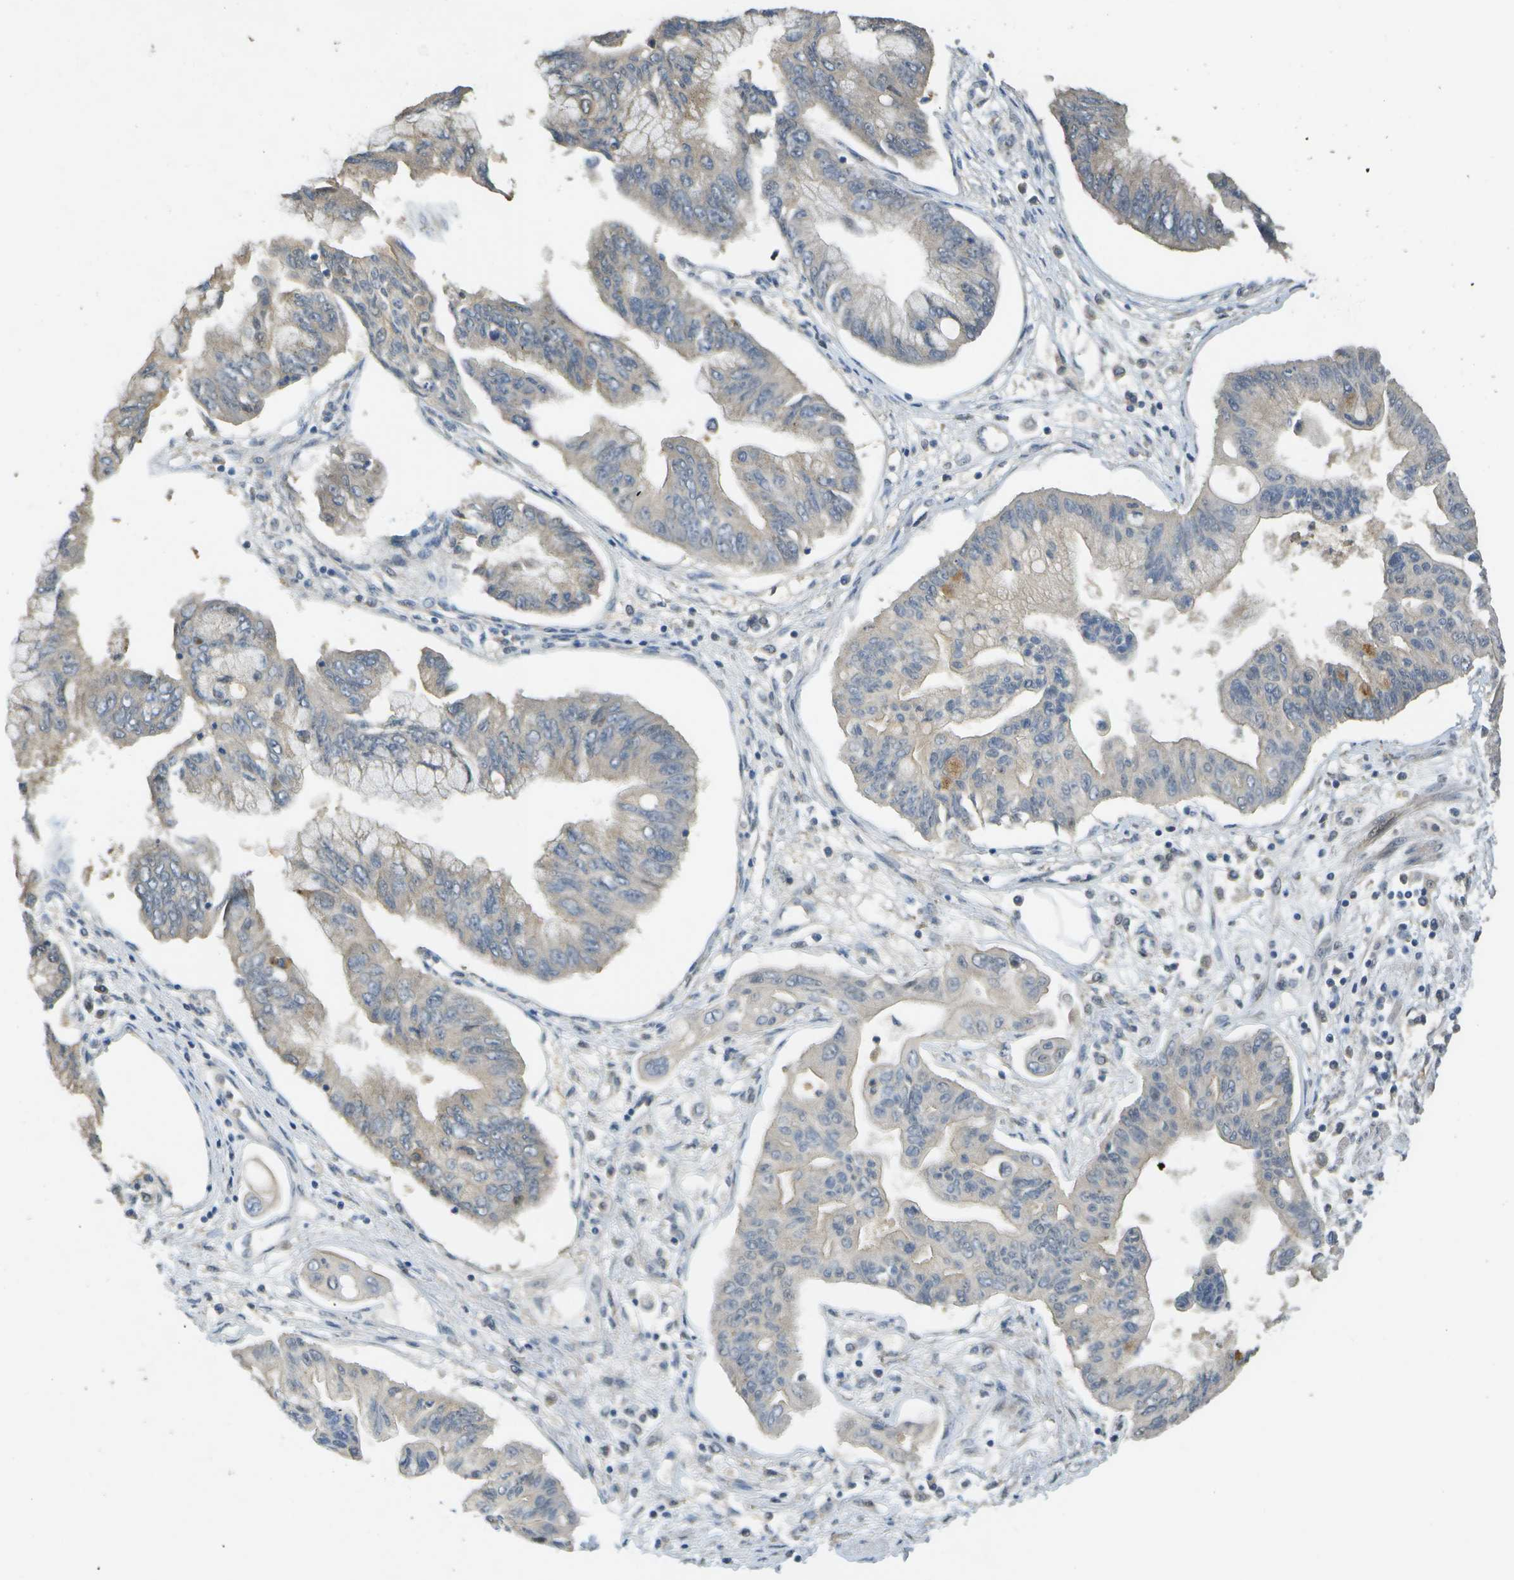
{"staining": {"intensity": "weak", "quantity": "<25%", "location": "cytoplasmic/membranous"}, "tissue": "pancreatic cancer", "cell_type": "Tumor cells", "image_type": "cancer", "snomed": [{"axis": "morphology", "description": "Adenocarcinoma, NOS"}, {"axis": "topography", "description": "Pancreas"}], "caption": "Tumor cells show no significant positivity in pancreatic adenocarcinoma.", "gene": "GANC", "patient": {"sex": "female", "age": 77}}